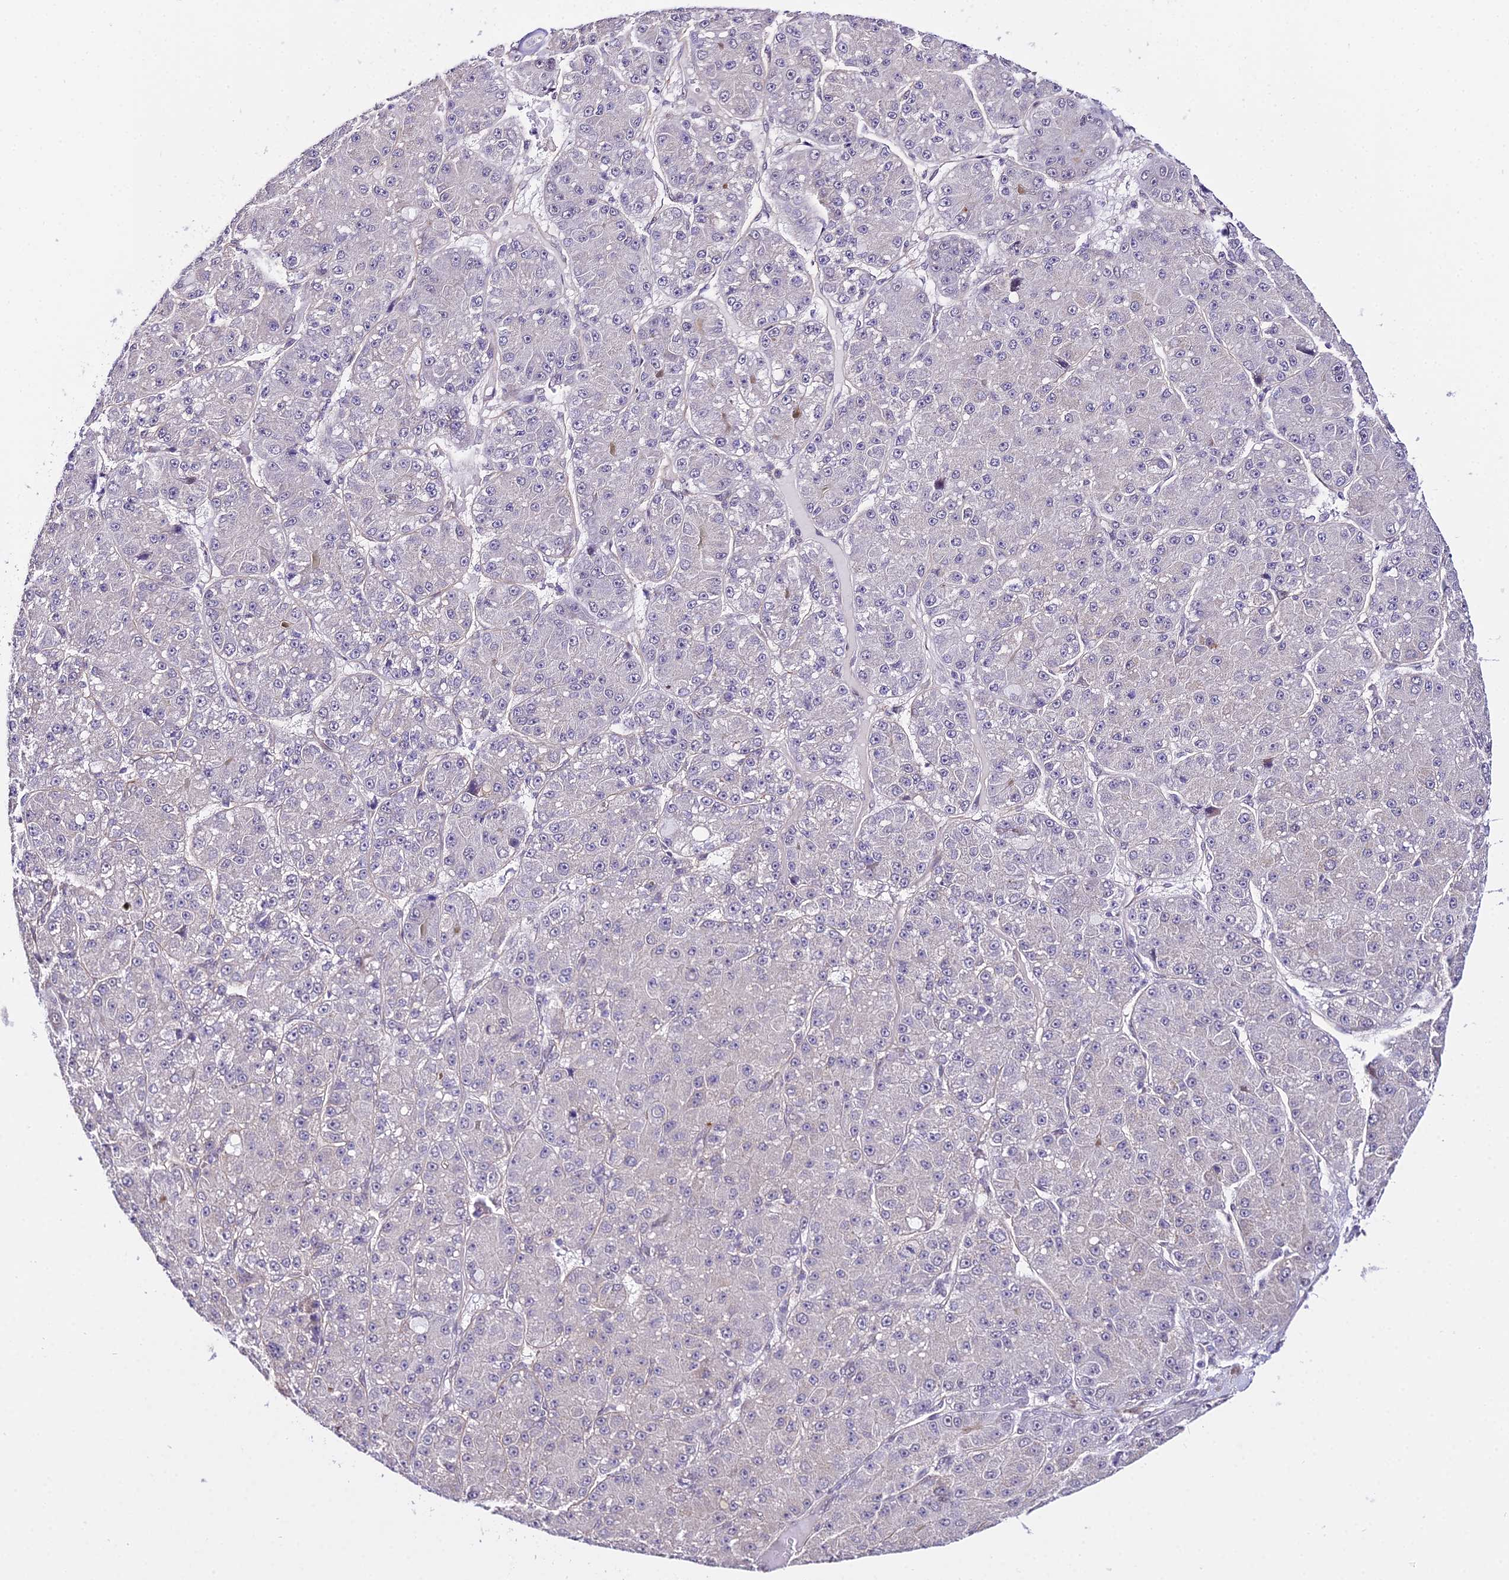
{"staining": {"intensity": "negative", "quantity": "none", "location": "none"}, "tissue": "liver cancer", "cell_type": "Tumor cells", "image_type": "cancer", "snomed": [{"axis": "morphology", "description": "Carcinoma, Hepatocellular, NOS"}, {"axis": "topography", "description": "Liver"}], "caption": "Immunohistochemistry image of neoplastic tissue: hepatocellular carcinoma (liver) stained with DAB (3,3'-diaminobenzidine) demonstrates no significant protein positivity in tumor cells. Brightfield microscopy of immunohistochemistry stained with DAB (brown) and hematoxylin (blue), captured at high magnification.", "gene": "POLR2I", "patient": {"sex": "male", "age": 67}}